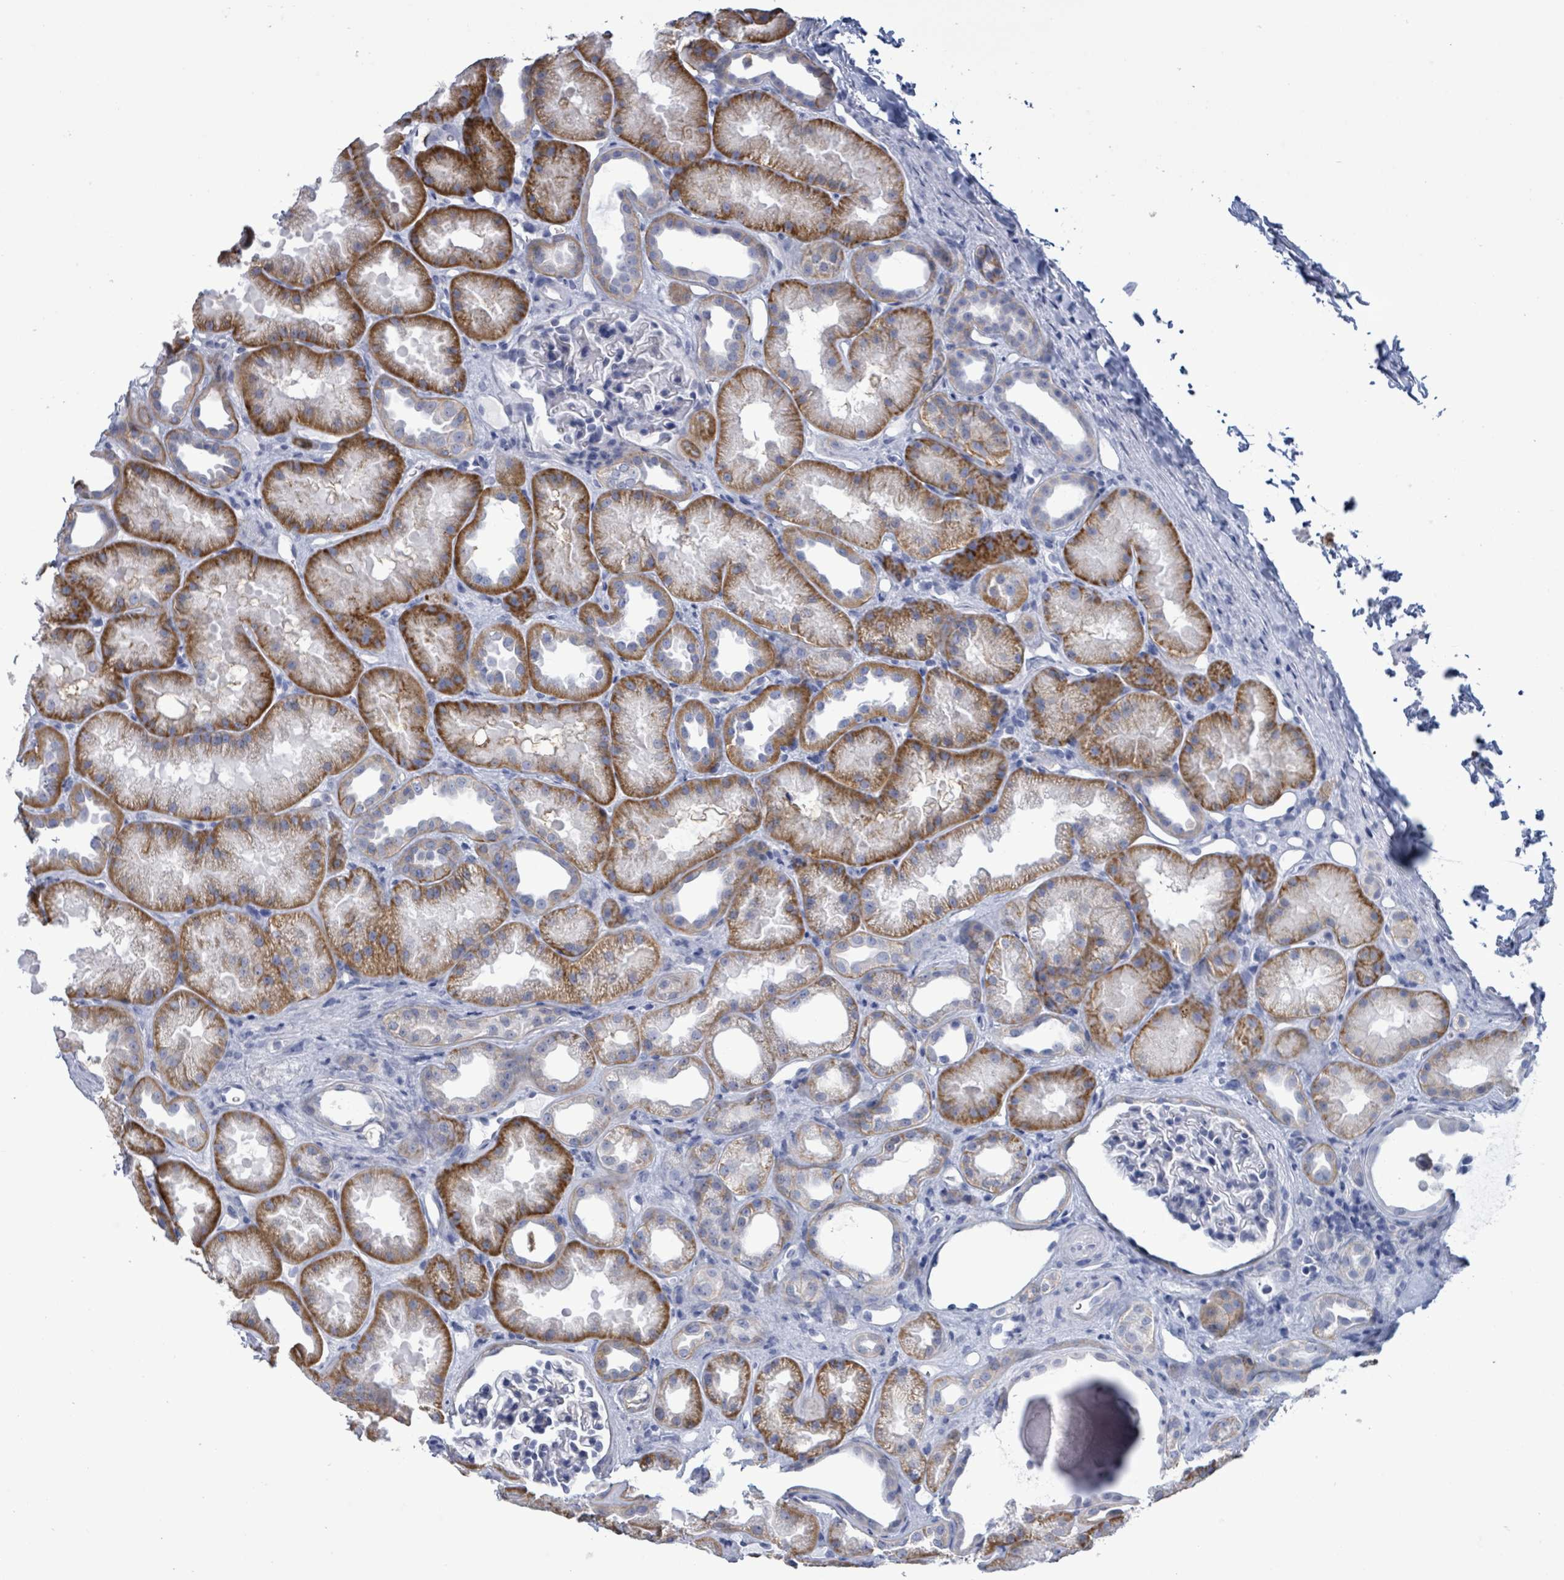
{"staining": {"intensity": "negative", "quantity": "none", "location": "none"}, "tissue": "kidney", "cell_type": "Cells in glomeruli", "image_type": "normal", "snomed": [{"axis": "morphology", "description": "Normal tissue, NOS"}, {"axis": "topography", "description": "Kidney"}], "caption": "A high-resolution photomicrograph shows immunohistochemistry (IHC) staining of normal kidney, which exhibits no significant expression in cells in glomeruli. (IHC, brightfield microscopy, high magnification).", "gene": "BSG", "patient": {"sex": "male", "age": 61}}